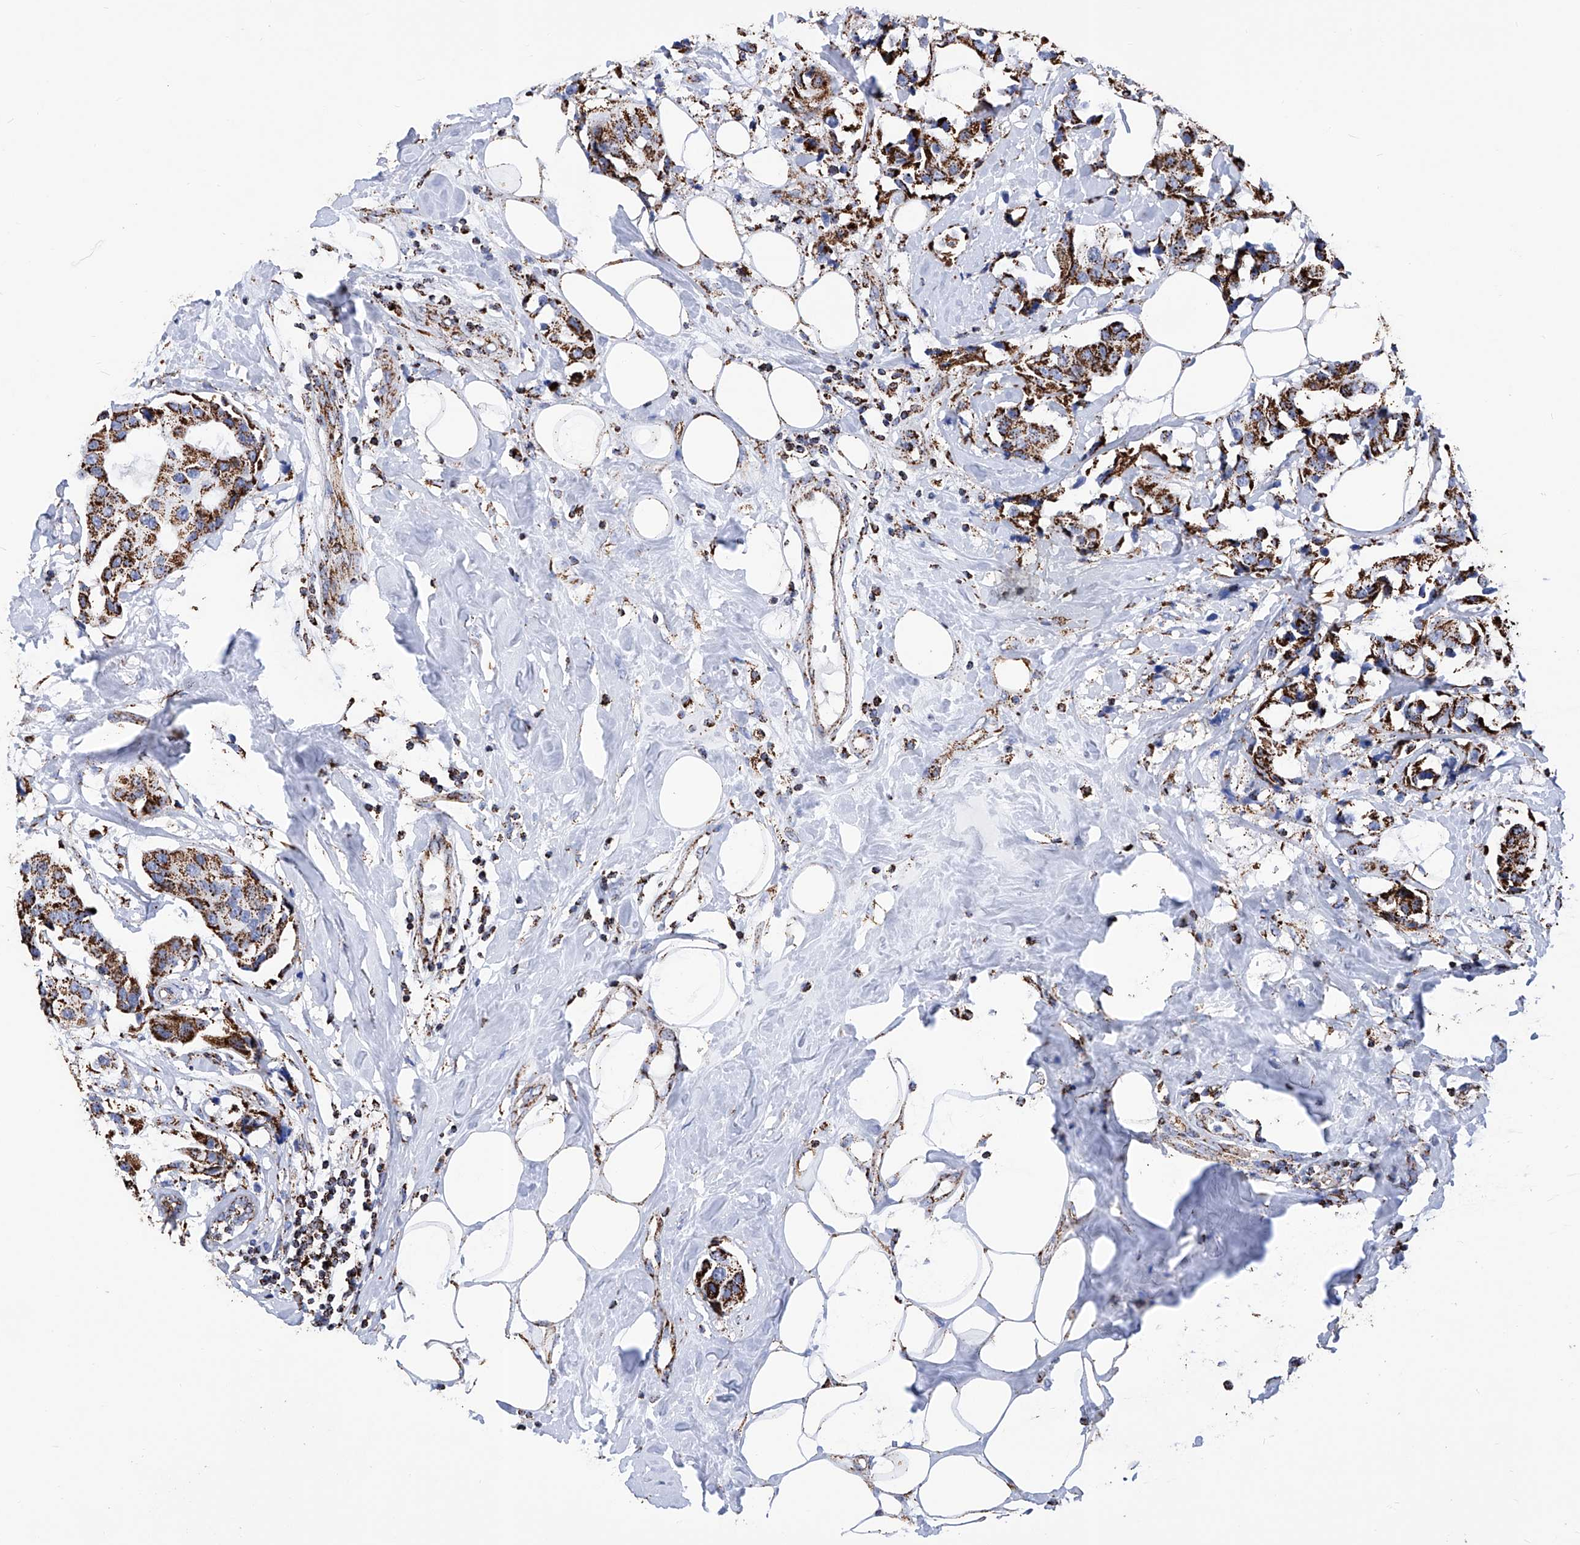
{"staining": {"intensity": "strong", "quantity": ">75%", "location": "cytoplasmic/membranous"}, "tissue": "breast cancer", "cell_type": "Tumor cells", "image_type": "cancer", "snomed": [{"axis": "morphology", "description": "Normal tissue, NOS"}, {"axis": "morphology", "description": "Duct carcinoma"}, {"axis": "topography", "description": "Breast"}], "caption": "Immunohistochemistry (IHC) (DAB) staining of intraductal carcinoma (breast) exhibits strong cytoplasmic/membranous protein positivity in approximately >75% of tumor cells.", "gene": "ATP5PF", "patient": {"sex": "female", "age": 39}}